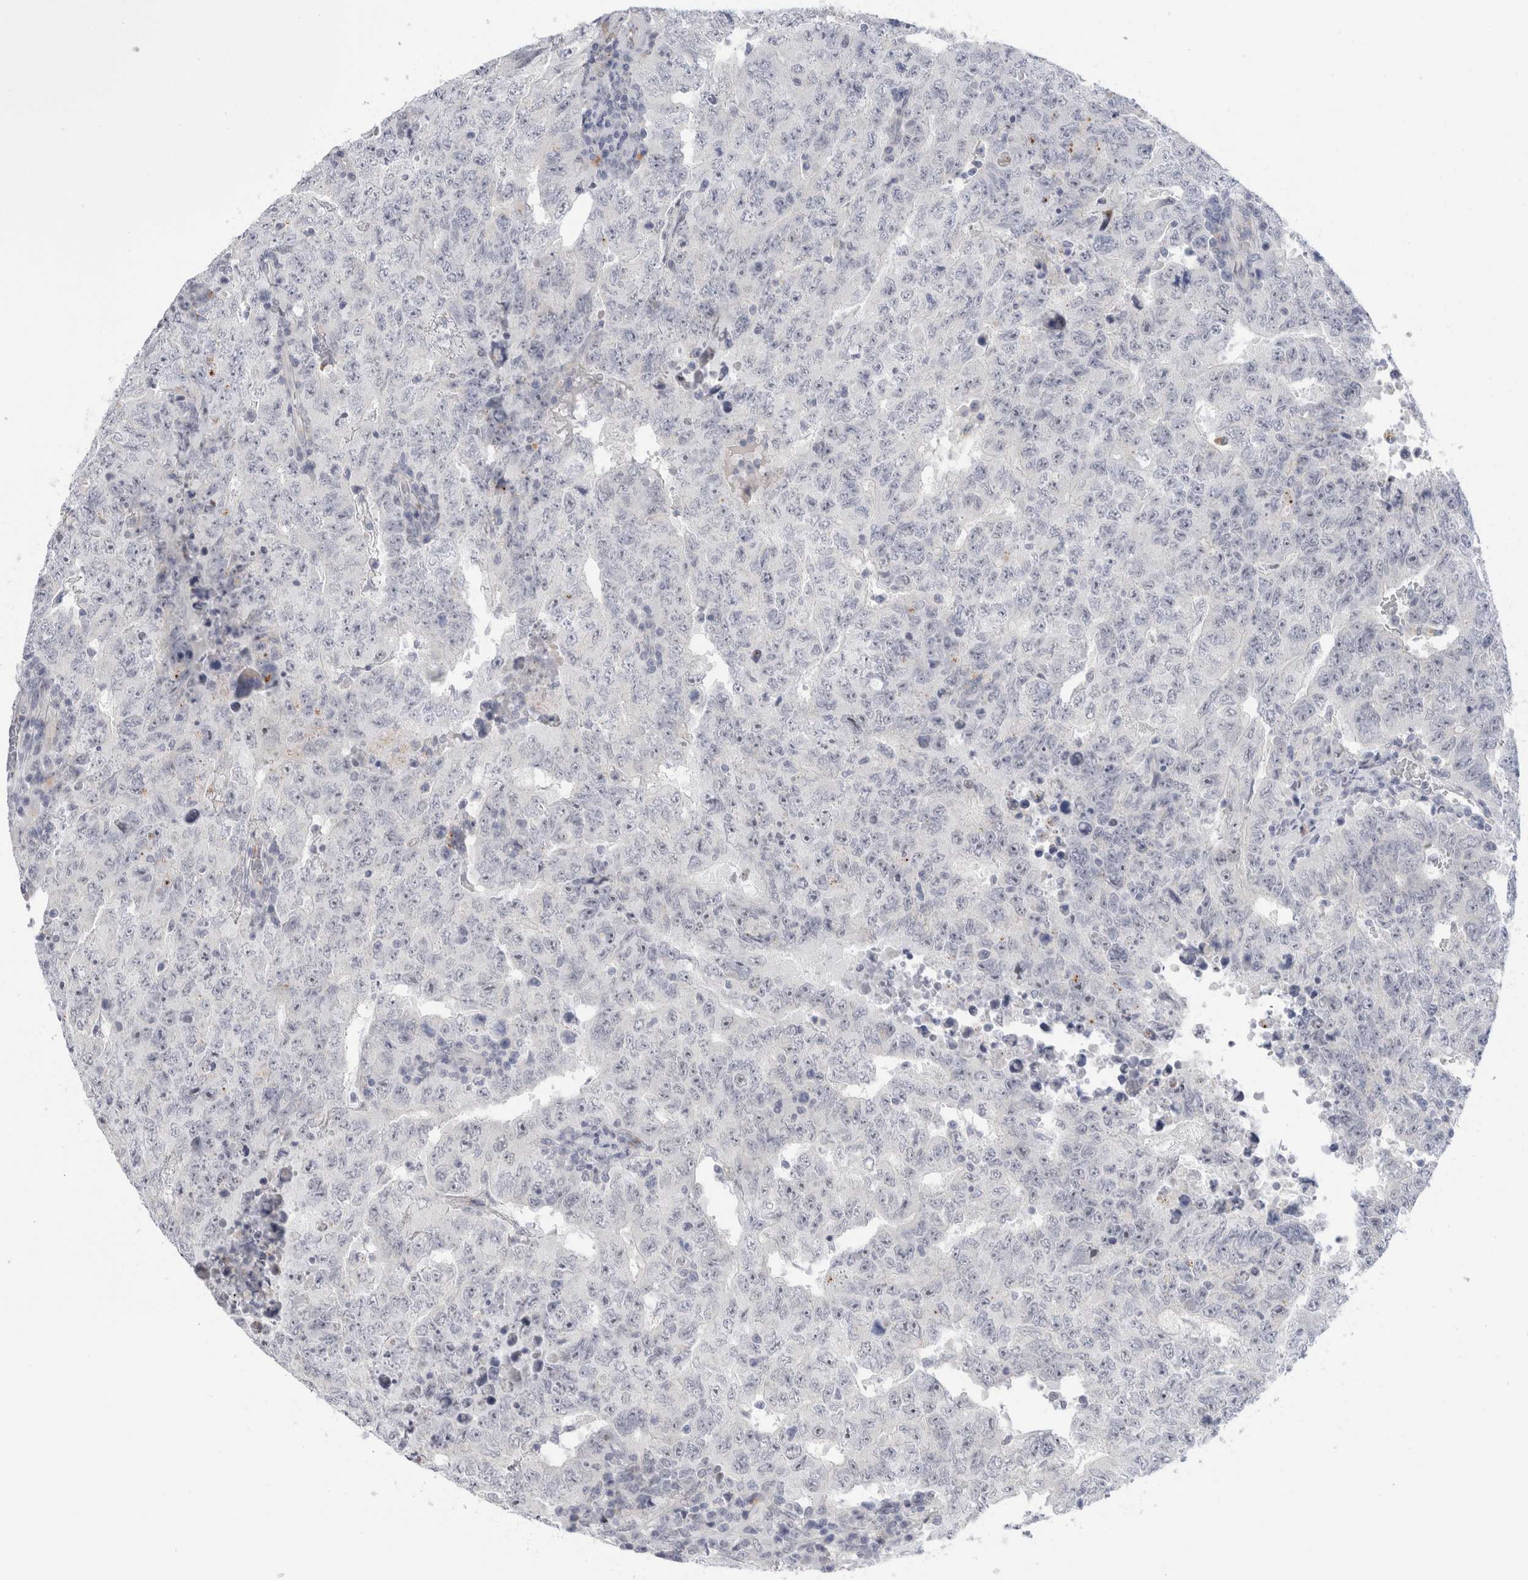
{"staining": {"intensity": "negative", "quantity": "none", "location": "none"}, "tissue": "testis cancer", "cell_type": "Tumor cells", "image_type": "cancer", "snomed": [{"axis": "morphology", "description": "Carcinoma, Embryonal, NOS"}, {"axis": "topography", "description": "Testis"}], "caption": "Photomicrograph shows no protein positivity in tumor cells of testis cancer tissue.", "gene": "ANKMY1", "patient": {"sex": "male", "age": 26}}